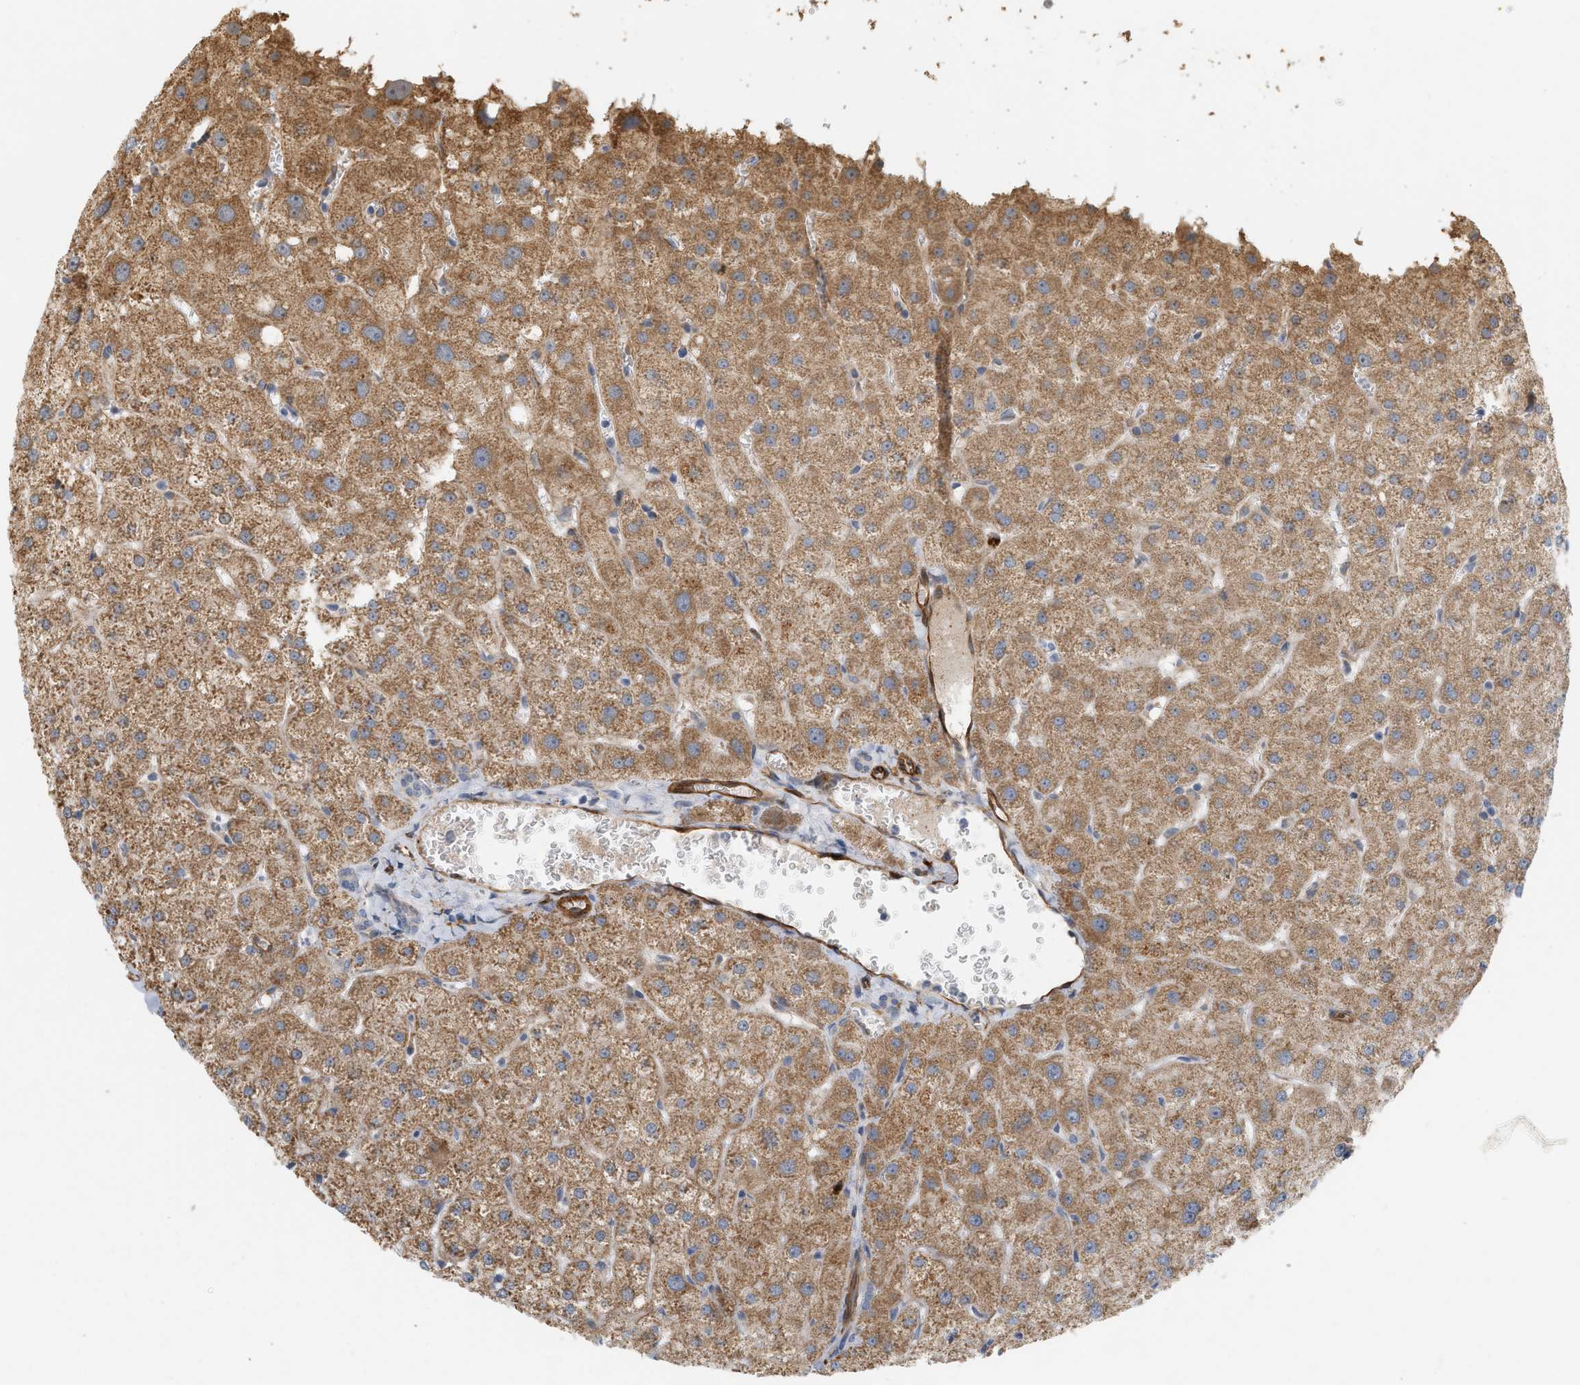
{"staining": {"intensity": "moderate", "quantity": ">75%", "location": "cytoplasmic/membranous"}, "tissue": "liver", "cell_type": "Cholangiocytes", "image_type": "normal", "snomed": [{"axis": "morphology", "description": "Normal tissue, NOS"}, {"axis": "topography", "description": "Liver"}], "caption": "Liver was stained to show a protein in brown. There is medium levels of moderate cytoplasmic/membranous staining in about >75% of cholangiocytes. The staining was performed using DAB to visualize the protein expression in brown, while the nuclei were stained in blue with hematoxylin (Magnification: 20x).", "gene": "SVOP", "patient": {"sex": "male", "age": 73}}